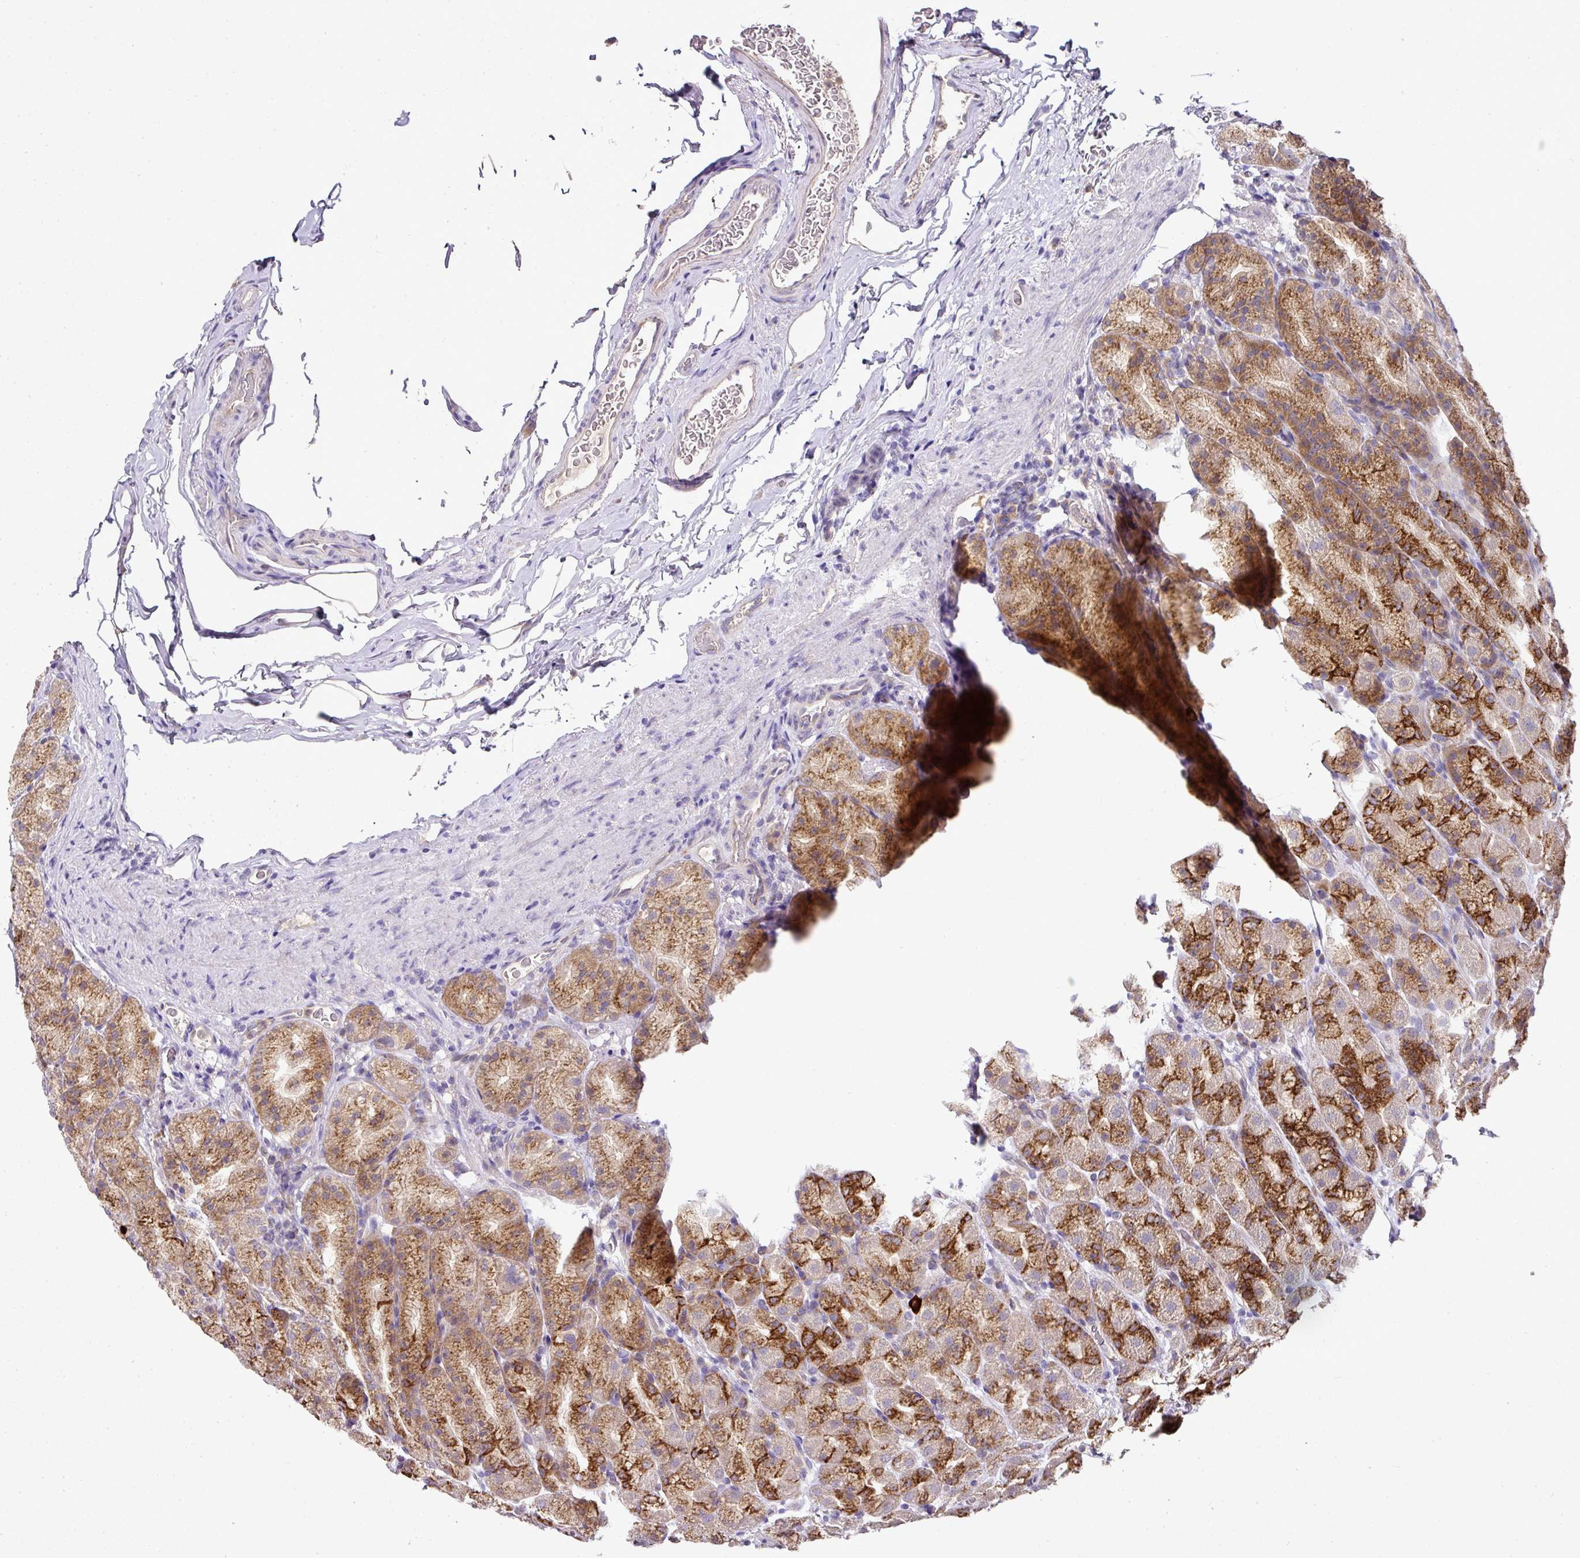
{"staining": {"intensity": "strong", "quantity": "25%-75%", "location": "cytoplasmic/membranous"}, "tissue": "stomach", "cell_type": "Glandular cells", "image_type": "normal", "snomed": [{"axis": "morphology", "description": "Normal tissue, NOS"}, {"axis": "topography", "description": "Stomach, upper"}, {"axis": "topography", "description": "Stomach"}], "caption": "This is a micrograph of IHC staining of normal stomach, which shows strong expression in the cytoplasmic/membranous of glandular cells.", "gene": "SKIC2", "patient": {"sex": "male", "age": 68}}